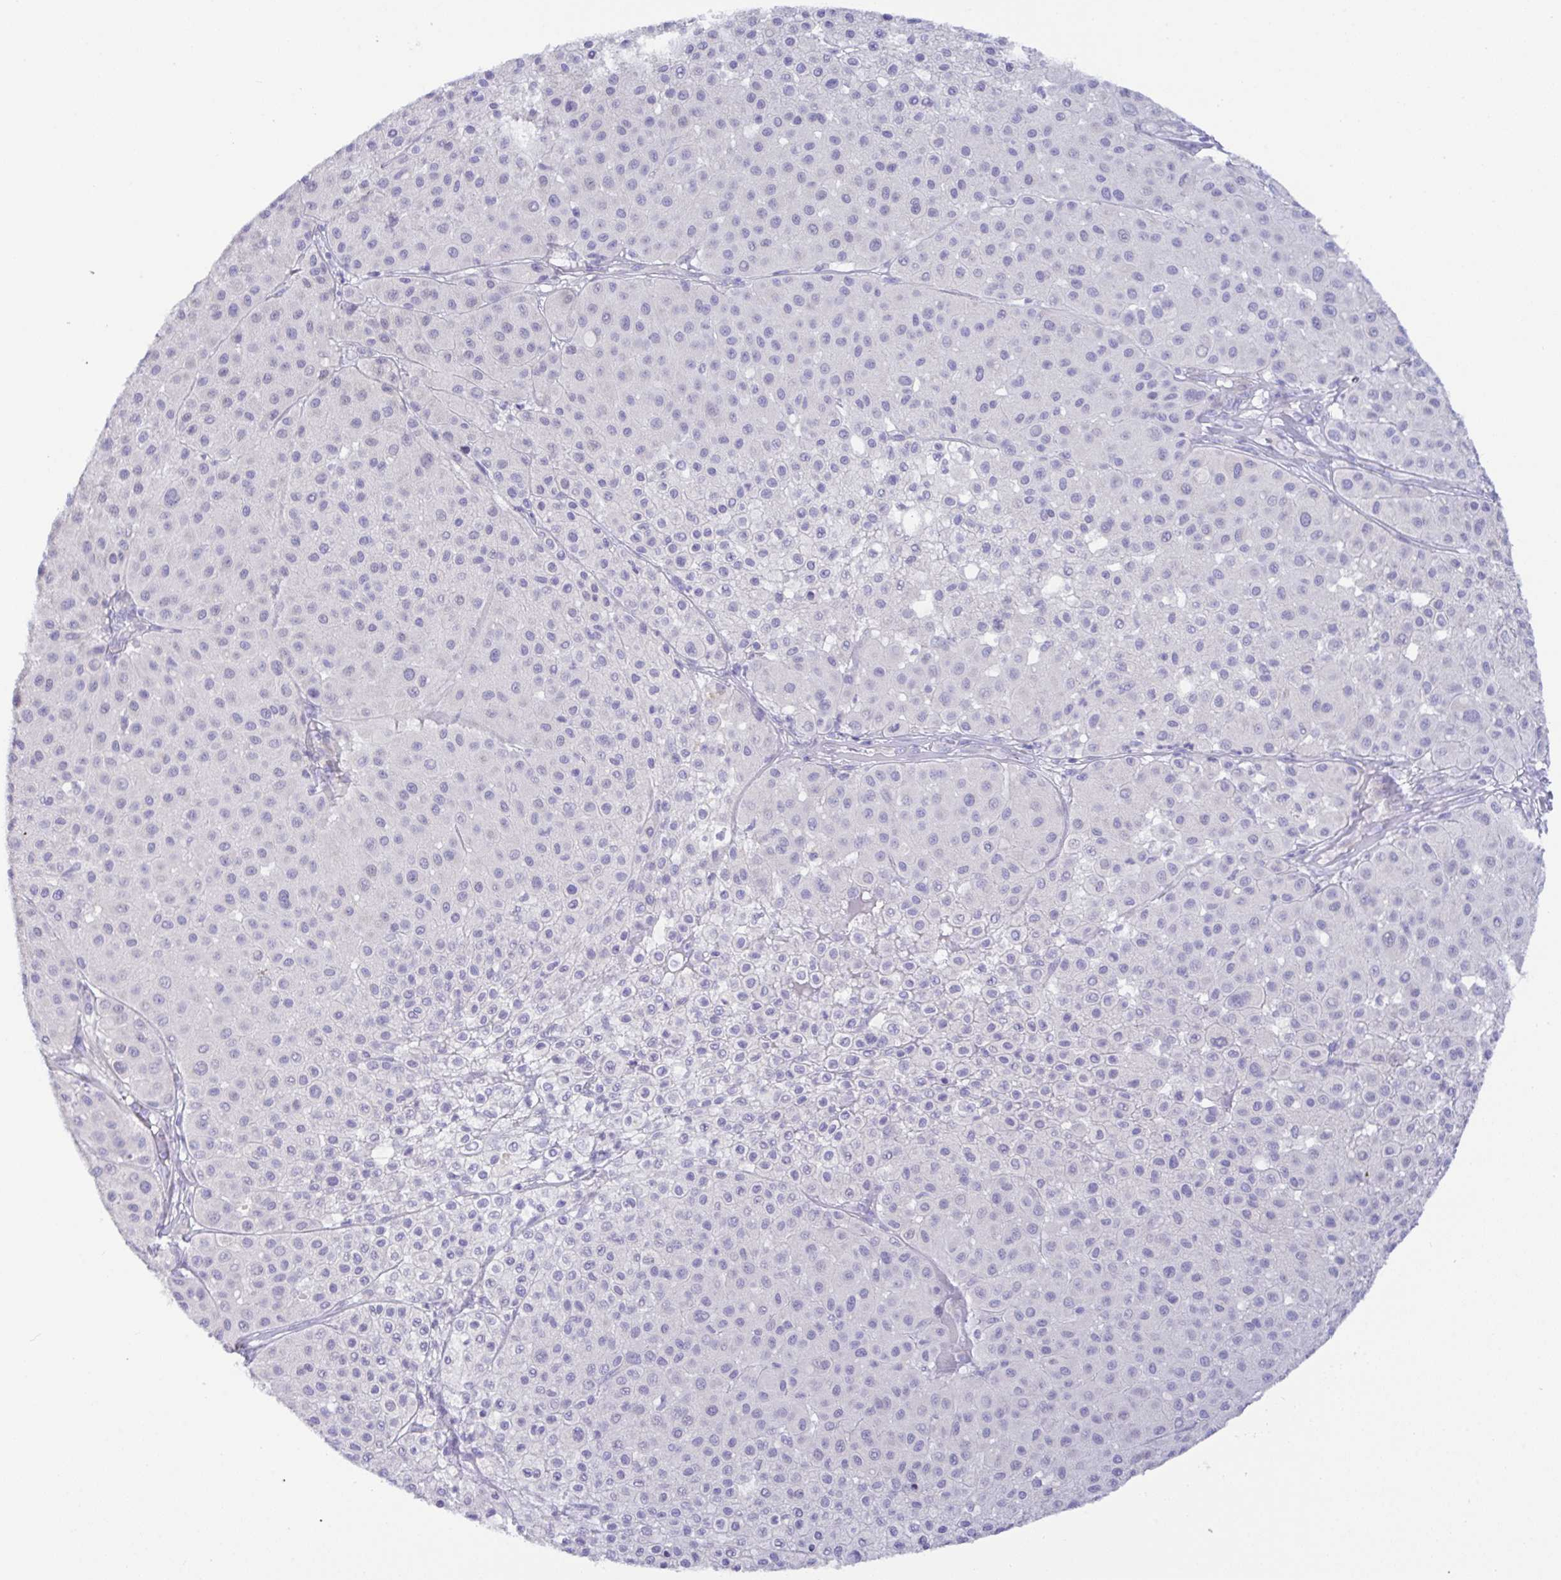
{"staining": {"intensity": "negative", "quantity": "none", "location": "none"}, "tissue": "melanoma", "cell_type": "Tumor cells", "image_type": "cancer", "snomed": [{"axis": "morphology", "description": "Malignant melanoma, Metastatic site"}, {"axis": "topography", "description": "Smooth muscle"}], "caption": "Immunohistochemical staining of human melanoma demonstrates no significant staining in tumor cells.", "gene": "MED11", "patient": {"sex": "male", "age": 41}}